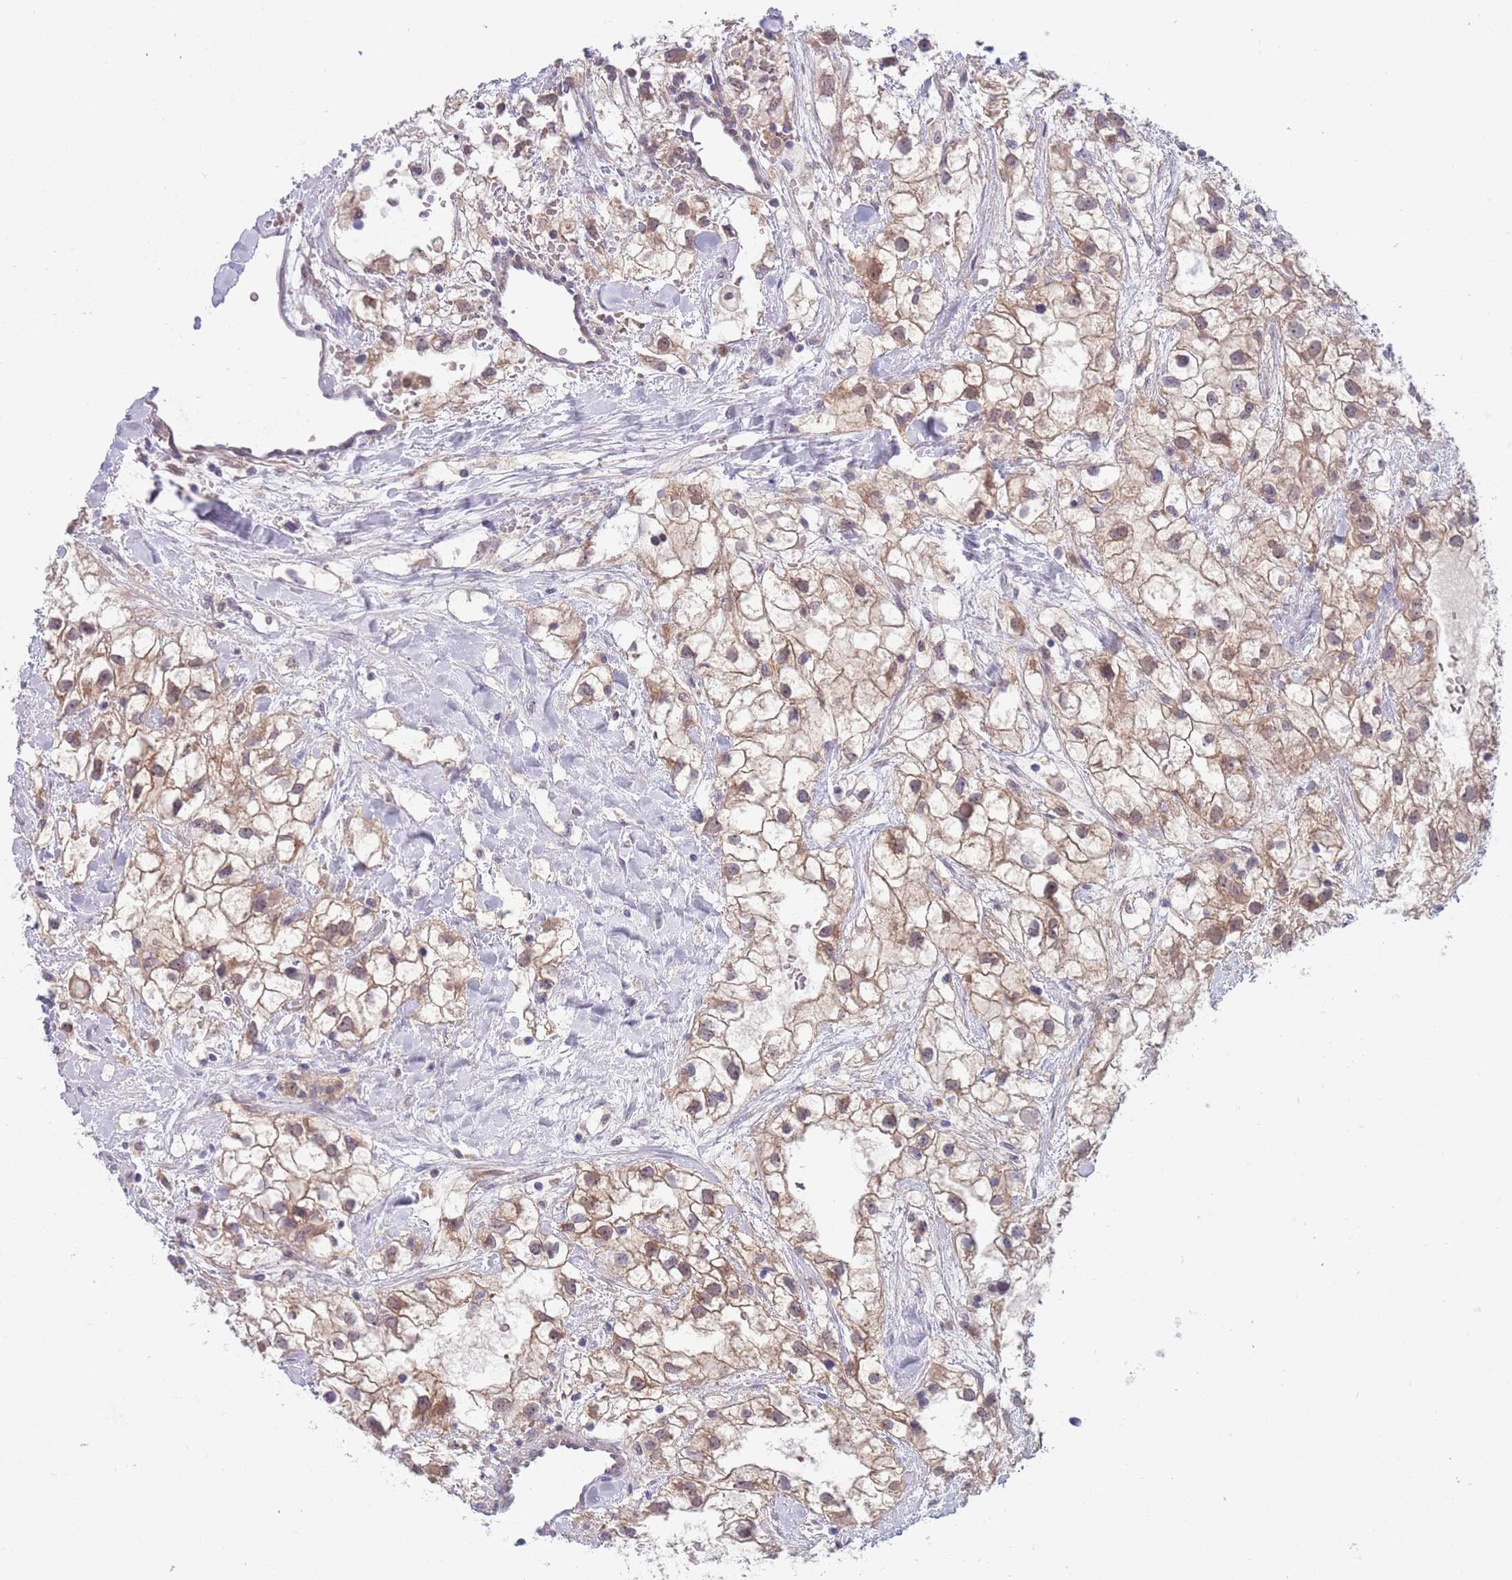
{"staining": {"intensity": "weak", "quantity": ">75%", "location": "cytoplasmic/membranous"}, "tissue": "renal cancer", "cell_type": "Tumor cells", "image_type": "cancer", "snomed": [{"axis": "morphology", "description": "Adenocarcinoma, NOS"}, {"axis": "topography", "description": "Kidney"}], "caption": "Immunohistochemistry (IHC) image of neoplastic tissue: renal cancer (adenocarcinoma) stained using IHC reveals low levels of weak protein expression localized specifically in the cytoplasmic/membranous of tumor cells, appearing as a cytoplasmic/membranous brown color.", "gene": "CLNS1A", "patient": {"sex": "male", "age": 59}}